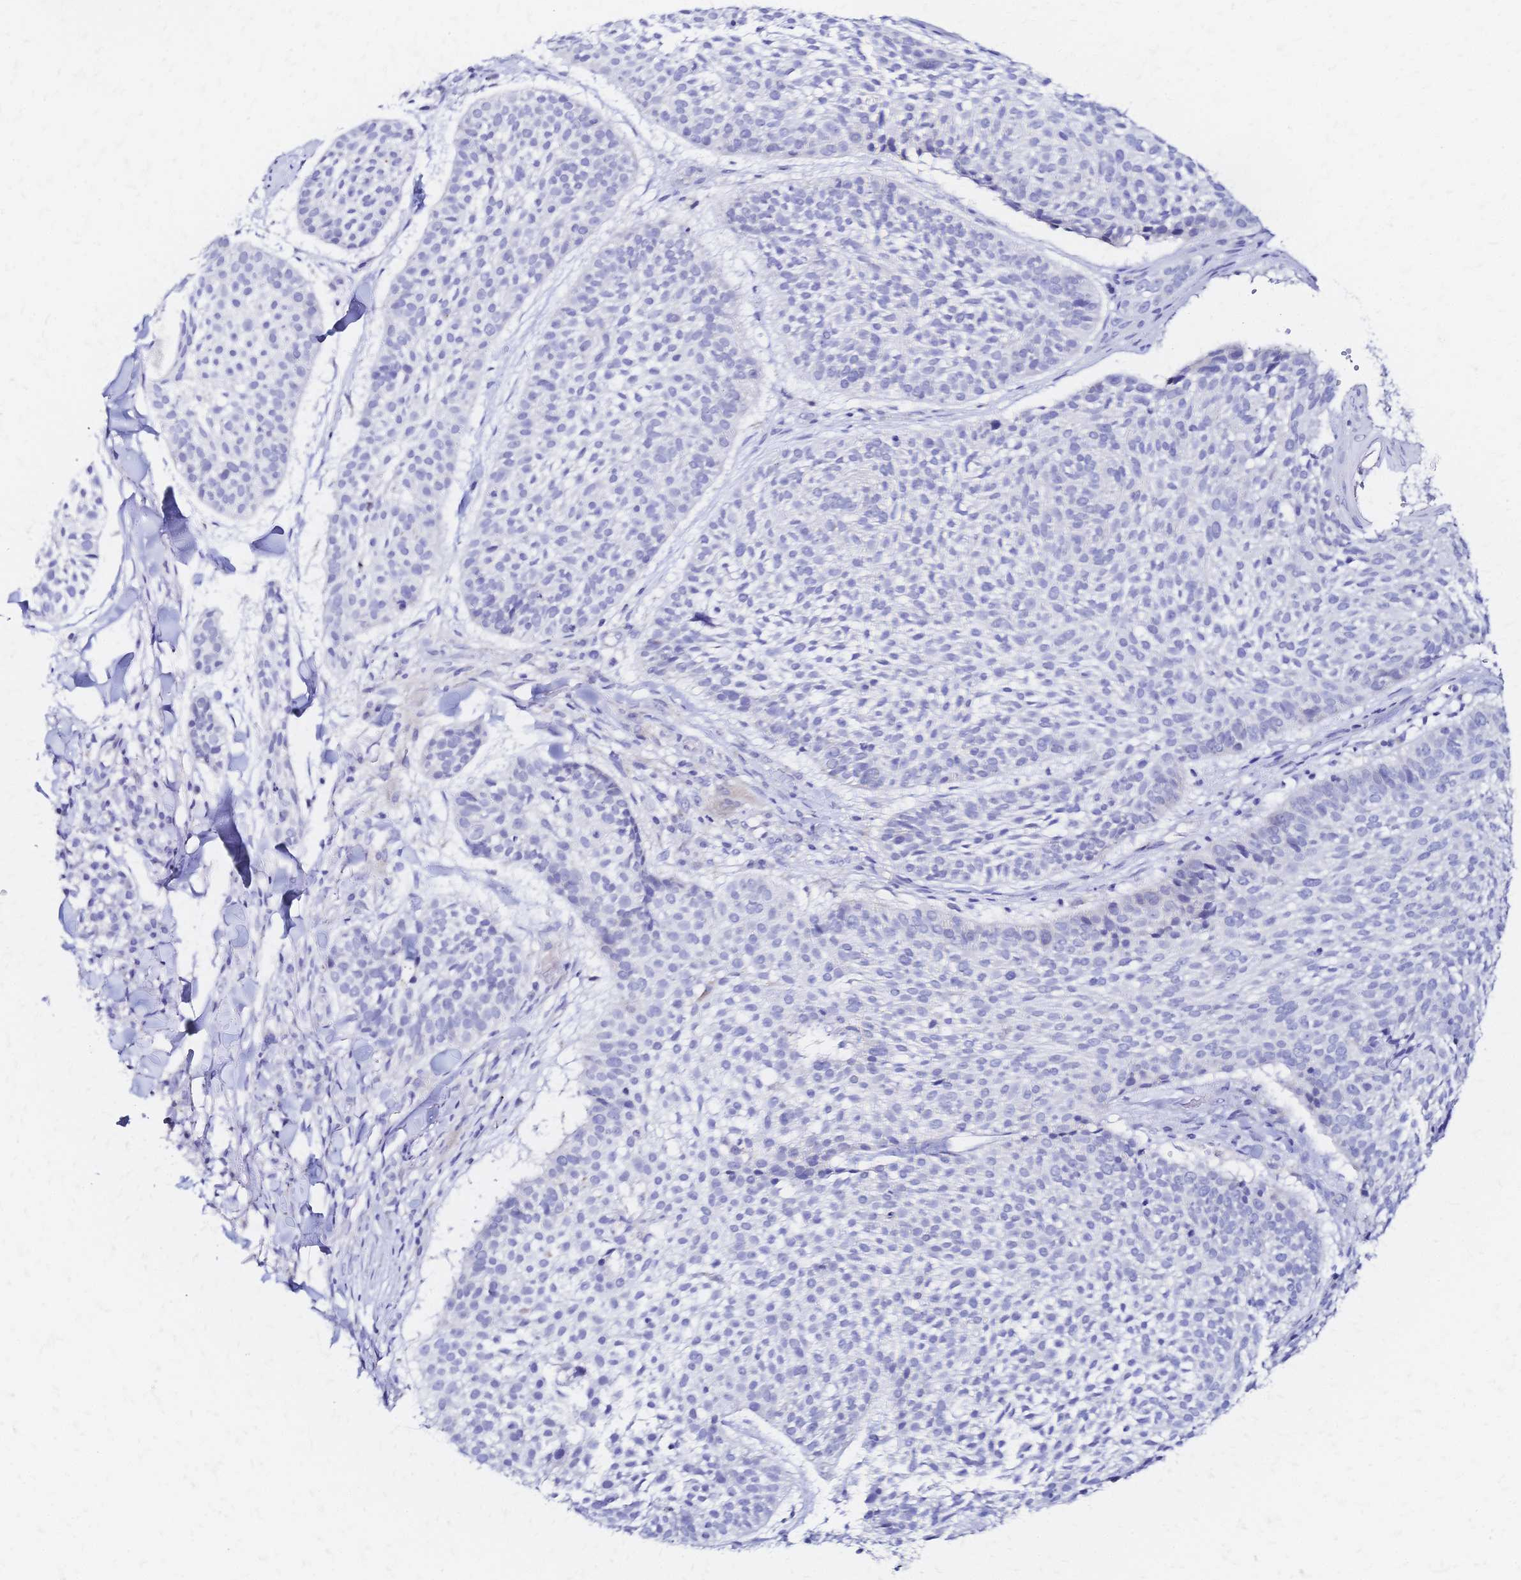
{"staining": {"intensity": "negative", "quantity": "none", "location": "none"}, "tissue": "skin cancer", "cell_type": "Tumor cells", "image_type": "cancer", "snomed": [{"axis": "morphology", "description": "Basal cell carcinoma"}, {"axis": "topography", "description": "Skin"}, {"axis": "topography", "description": "Skin of scalp"}], "caption": "IHC micrograph of human skin cancer stained for a protein (brown), which demonstrates no expression in tumor cells.", "gene": "SLC5A1", "patient": {"sex": "female", "age": 45}}